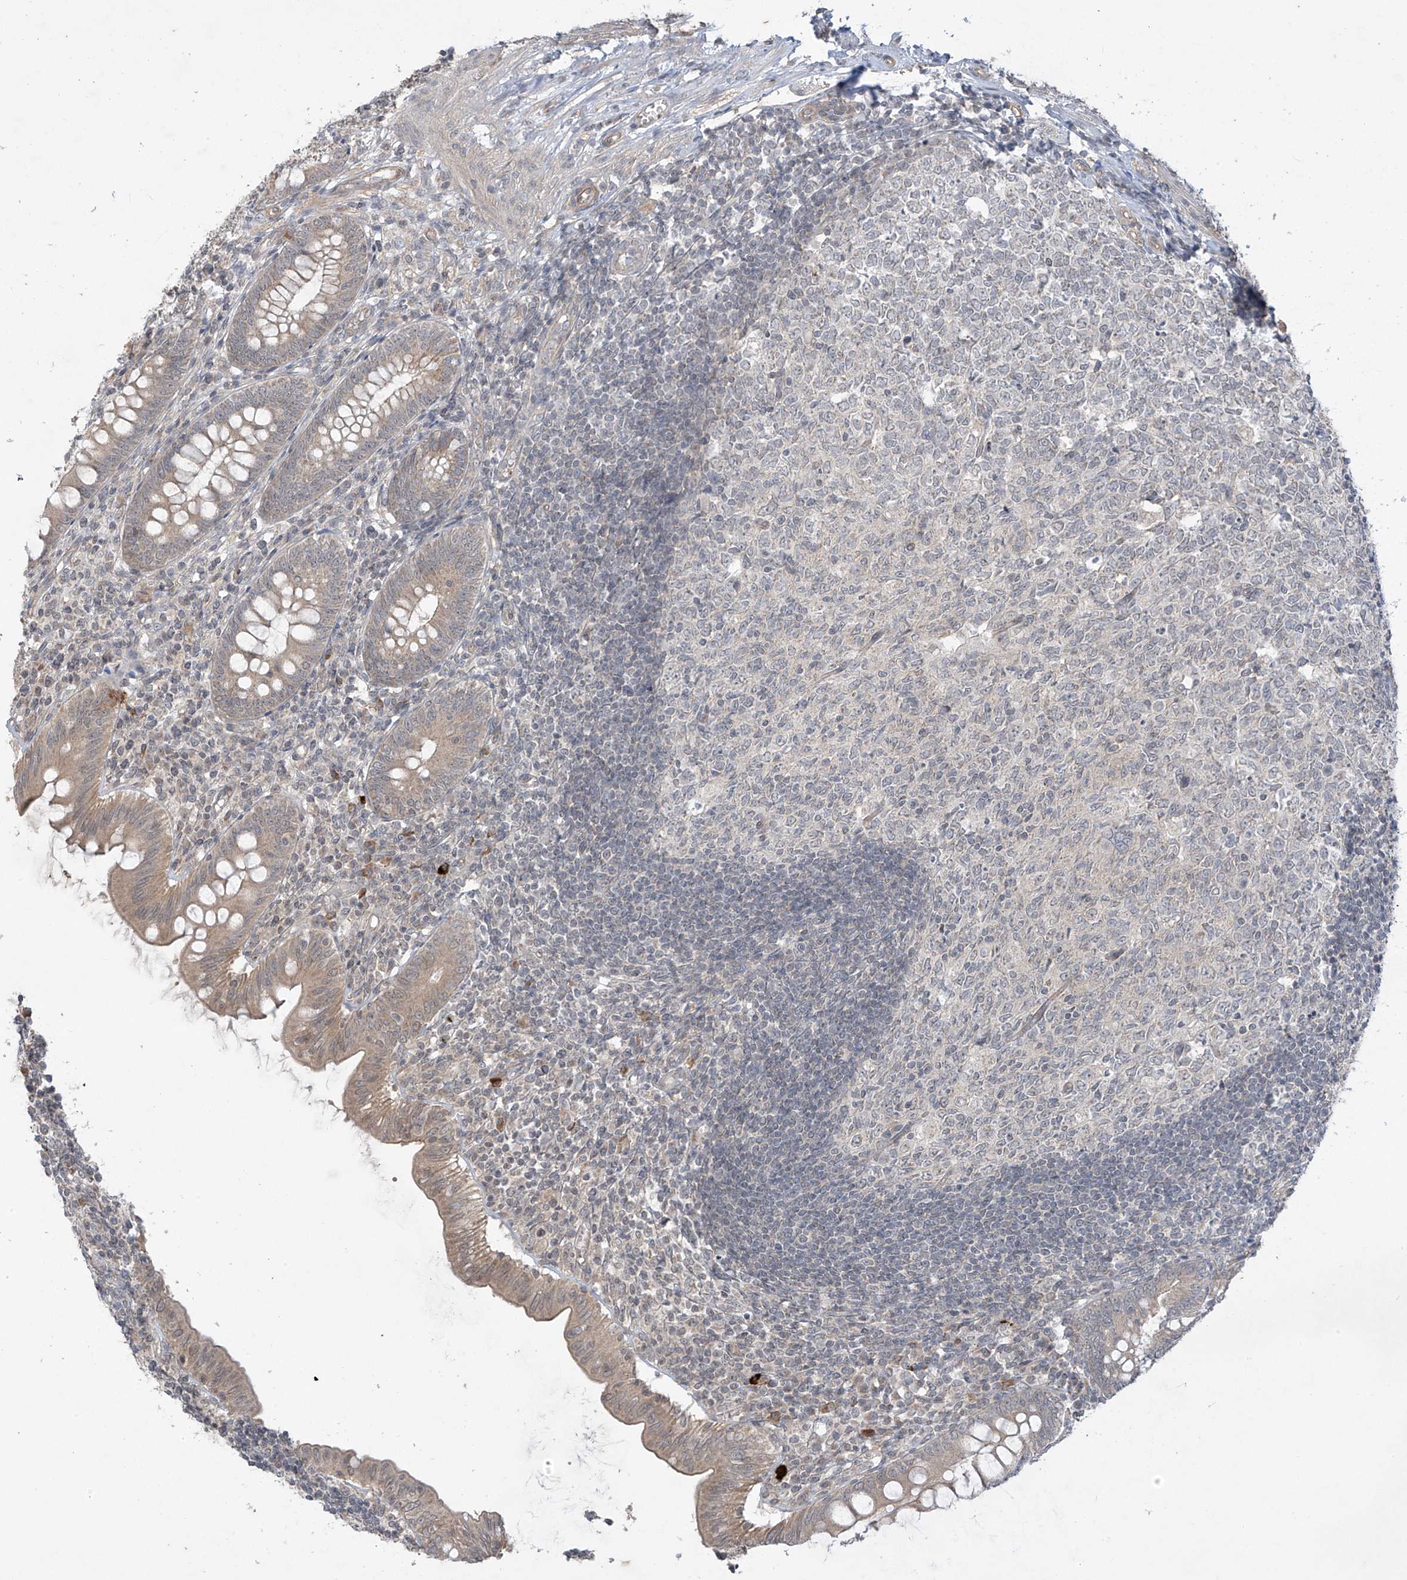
{"staining": {"intensity": "moderate", "quantity": ">75%", "location": "cytoplasmic/membranous"}, "tissue": "appendix", "cell_type": "Glandular cells", "image_type": "normal", "snomed": [{"axis": "morphology", "description": "Normal tissue, NOS"}, {"axis": "topography", "description": "Appendix"}], "caption": "IHC micrograph of normal appendix: human appendix stained using IHC exhibits medium levels of moderate protein expression localized specifically in the cytoplasmic/membranous of glandular cells, appearing as a cytoplasmic/membranous brown color.", "gene": "DGKQ", "patient": {"sex": "male", "age": 14}}